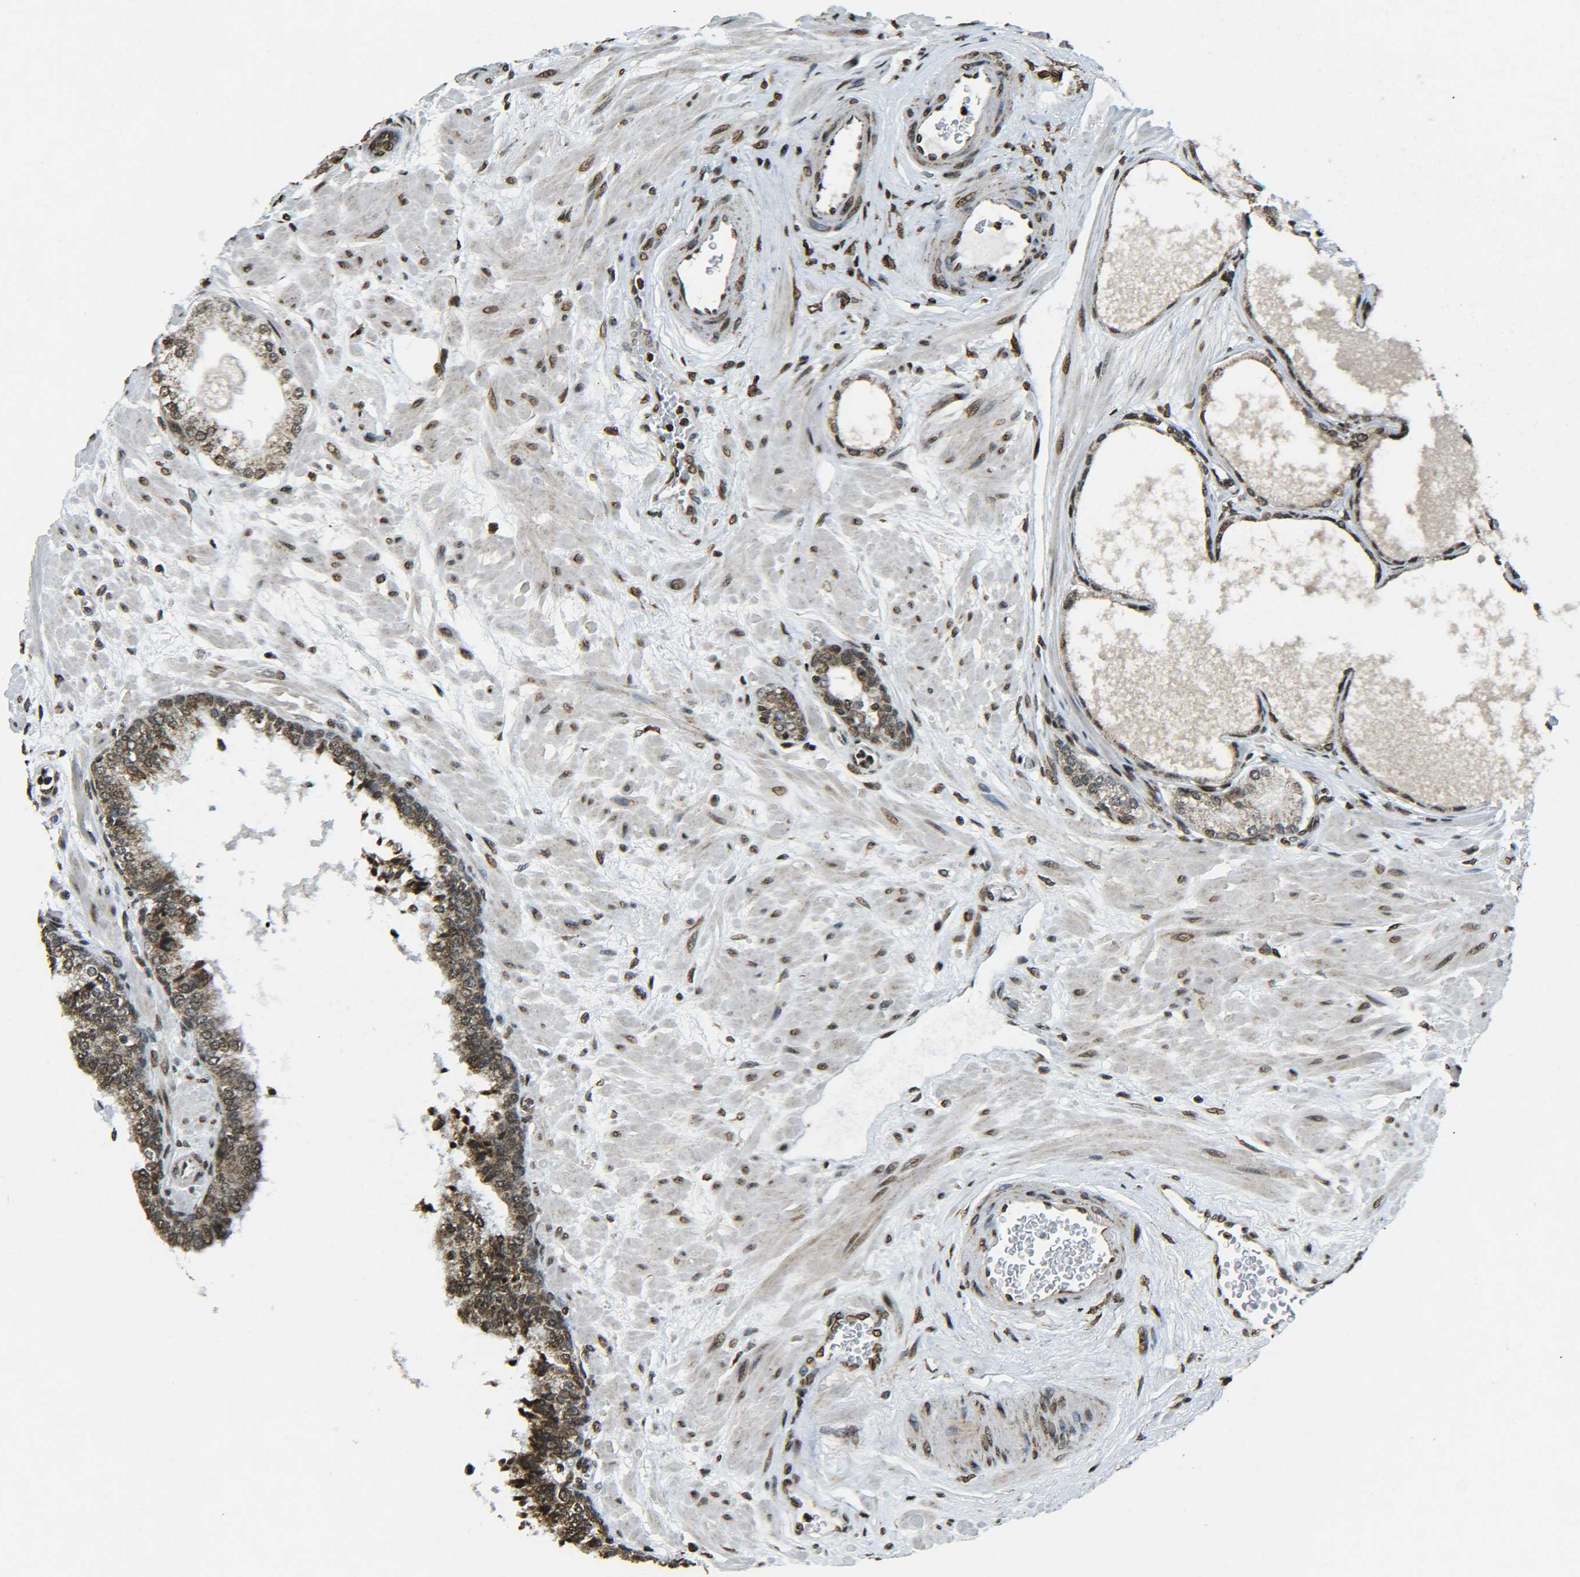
{"staining": {"intensity": "moderate", "quantity": ">75%", "location": "cytoplasmic/membranous,nuclear"}, "tissue": "prostate", "cell_type": "Glandular cells", "image_type": "normal", "snomed": [{"axis": "morphology", "description": "Normal tissue, NOS"}, {"axis": "morphology", "description": "Urothelial carcinoma, Low grade"}, {"axis": "topography", "description": "Urinary bladder"}, {"axis": "topography", "description": "Prostate"}], "caption": "An immunohistochemistry histopathology image of normal tissue is shown. Protein staining in brown labels moderate cytoplasmic/membranous,nuclear positivity in prostate within glandular cells.", "gene": "NEUROG2", "patient": {"sex": "male", "age": 60}}